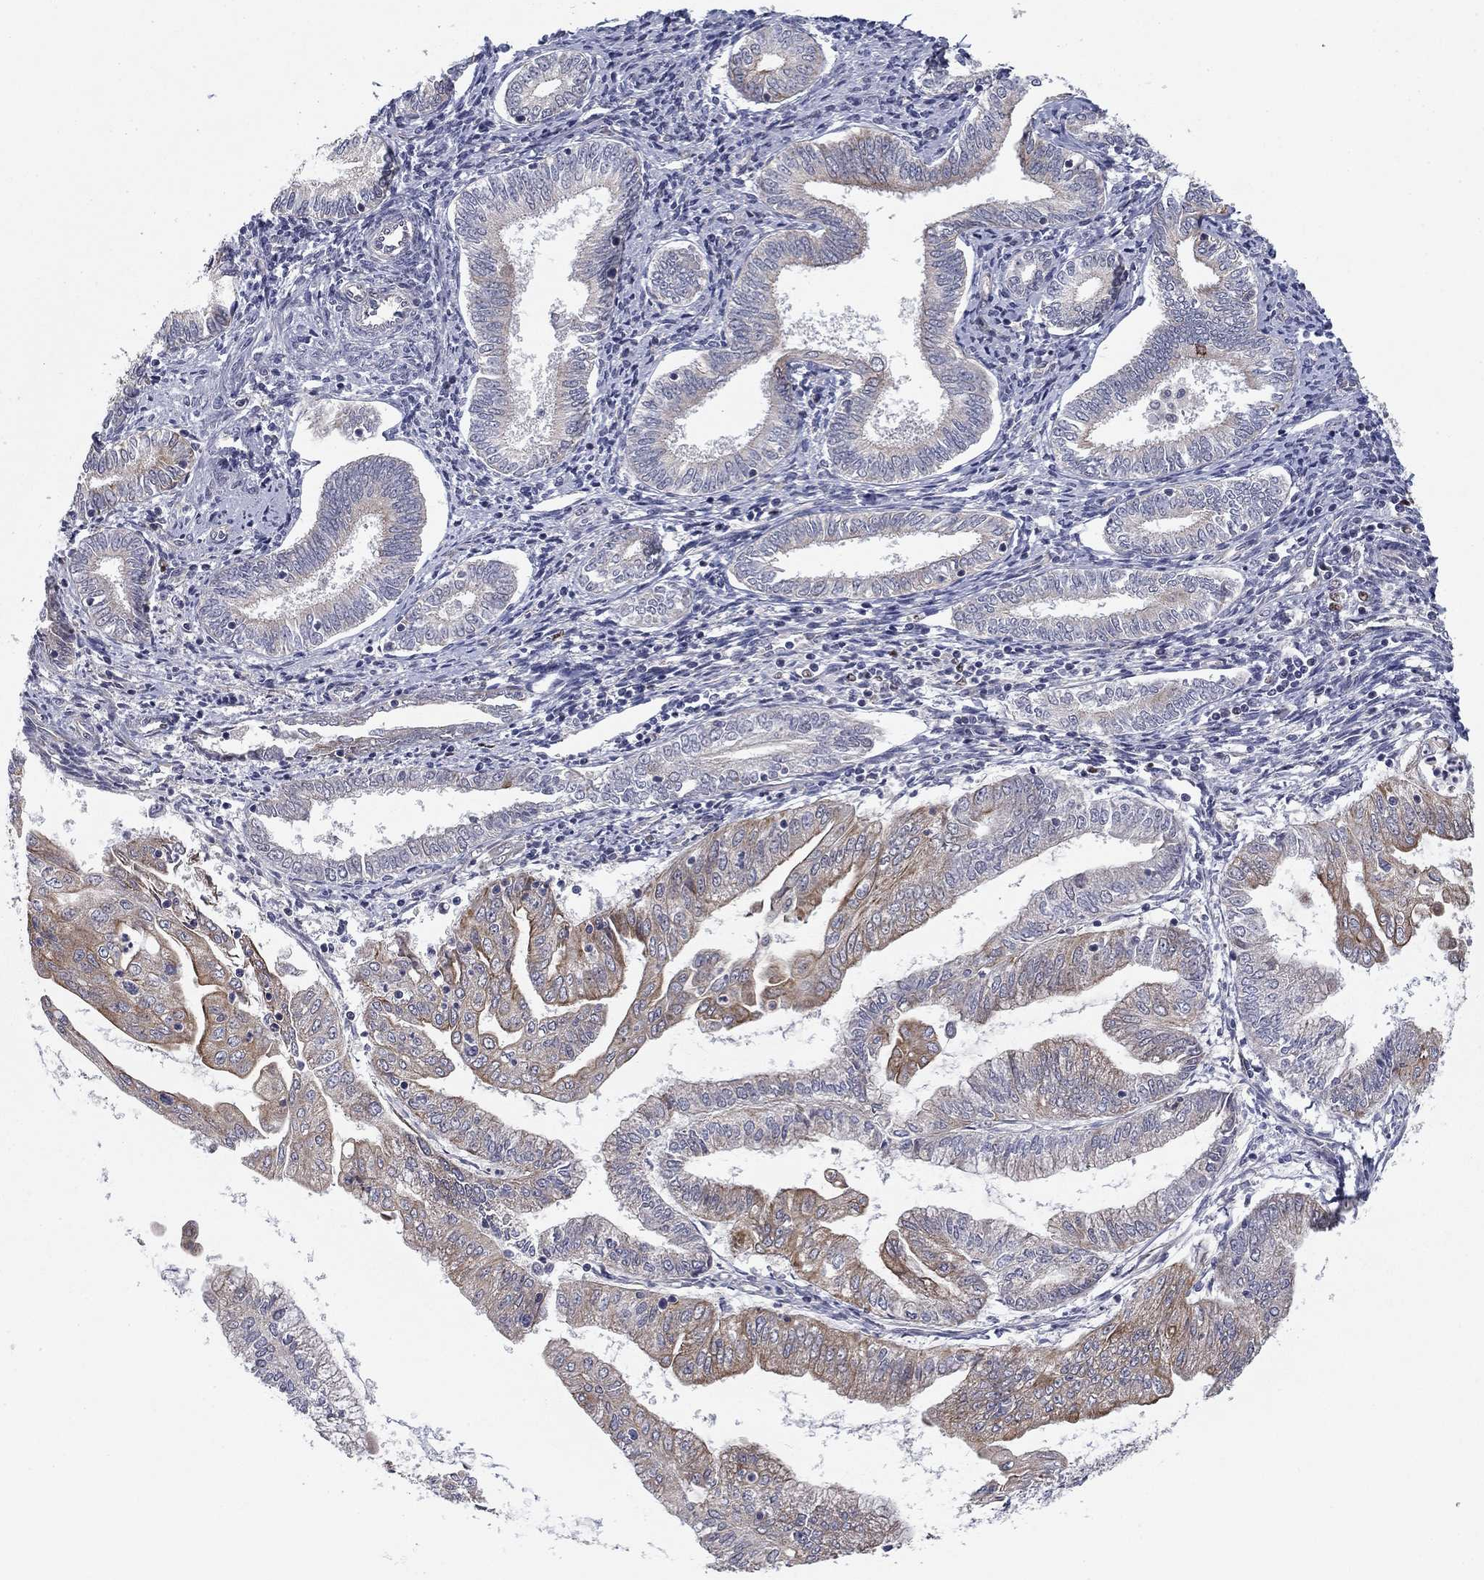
{"staining": {"intensity": "moderate", "quantity": "<25%", "location": "cytoplasmic/membranous"}, "tissue": "endometrial cancer", "cell_type": "Tumor cells", "image_type": "cancer", "snomed": [{"axis": "morphology", "description": "Adenocarcinoma, NOS"}, {"axis": "topography", "description": "Endometrium"}], "caption": "Immunohistochemical staining of human endometrial adenocarcinoma demonstrates low levels of moderate cytoplasmic/membranous protein staining in about <25% of tumor cells.", "gene": "BCL11A", "patient": {"sex": "female", "age": 56}}